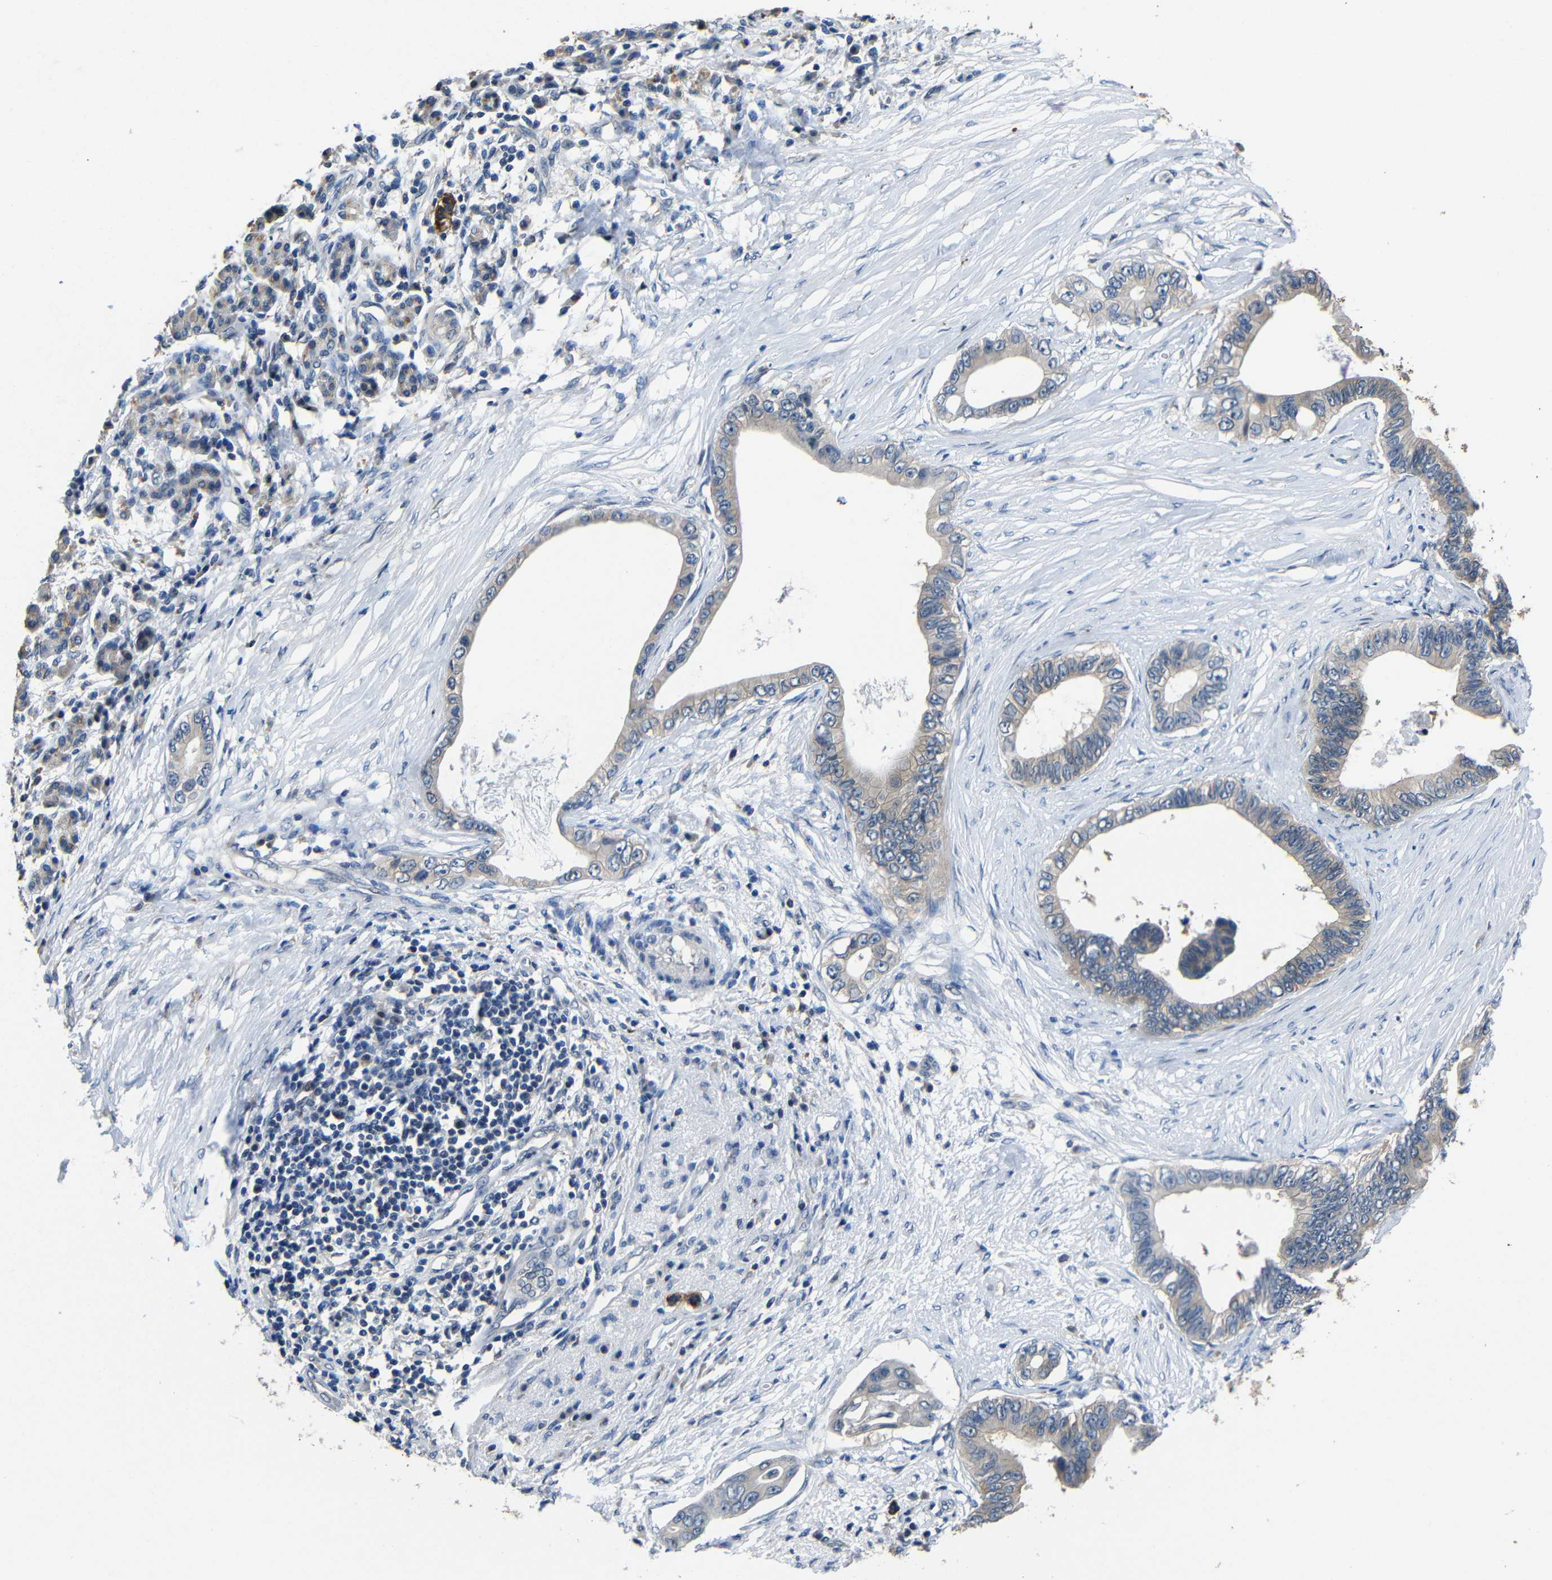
{"staining": {"intensity": "weak", "quantity": "25%-75%", "location": "cytoplasmic/membranous"}, "tissue": "pancreatic cancer", "cell_type": "Tumor cells", "image_type": "cancer", "snomed": [{"axis": "morphology", "description": "Adenocarcinoma, NOS"}, {"axis": "topography", "description": "Pancreas"}], "caption": "The photomicrograph displays immunohistochemical staining of adenocarcinoma (pancreatic). There is weak cytoplasmic/membranous staining is appreciated in about 25%-75% of tumor cells.", "gene": "C6orf89", "patient": {"sex": "male", "age": 77}}